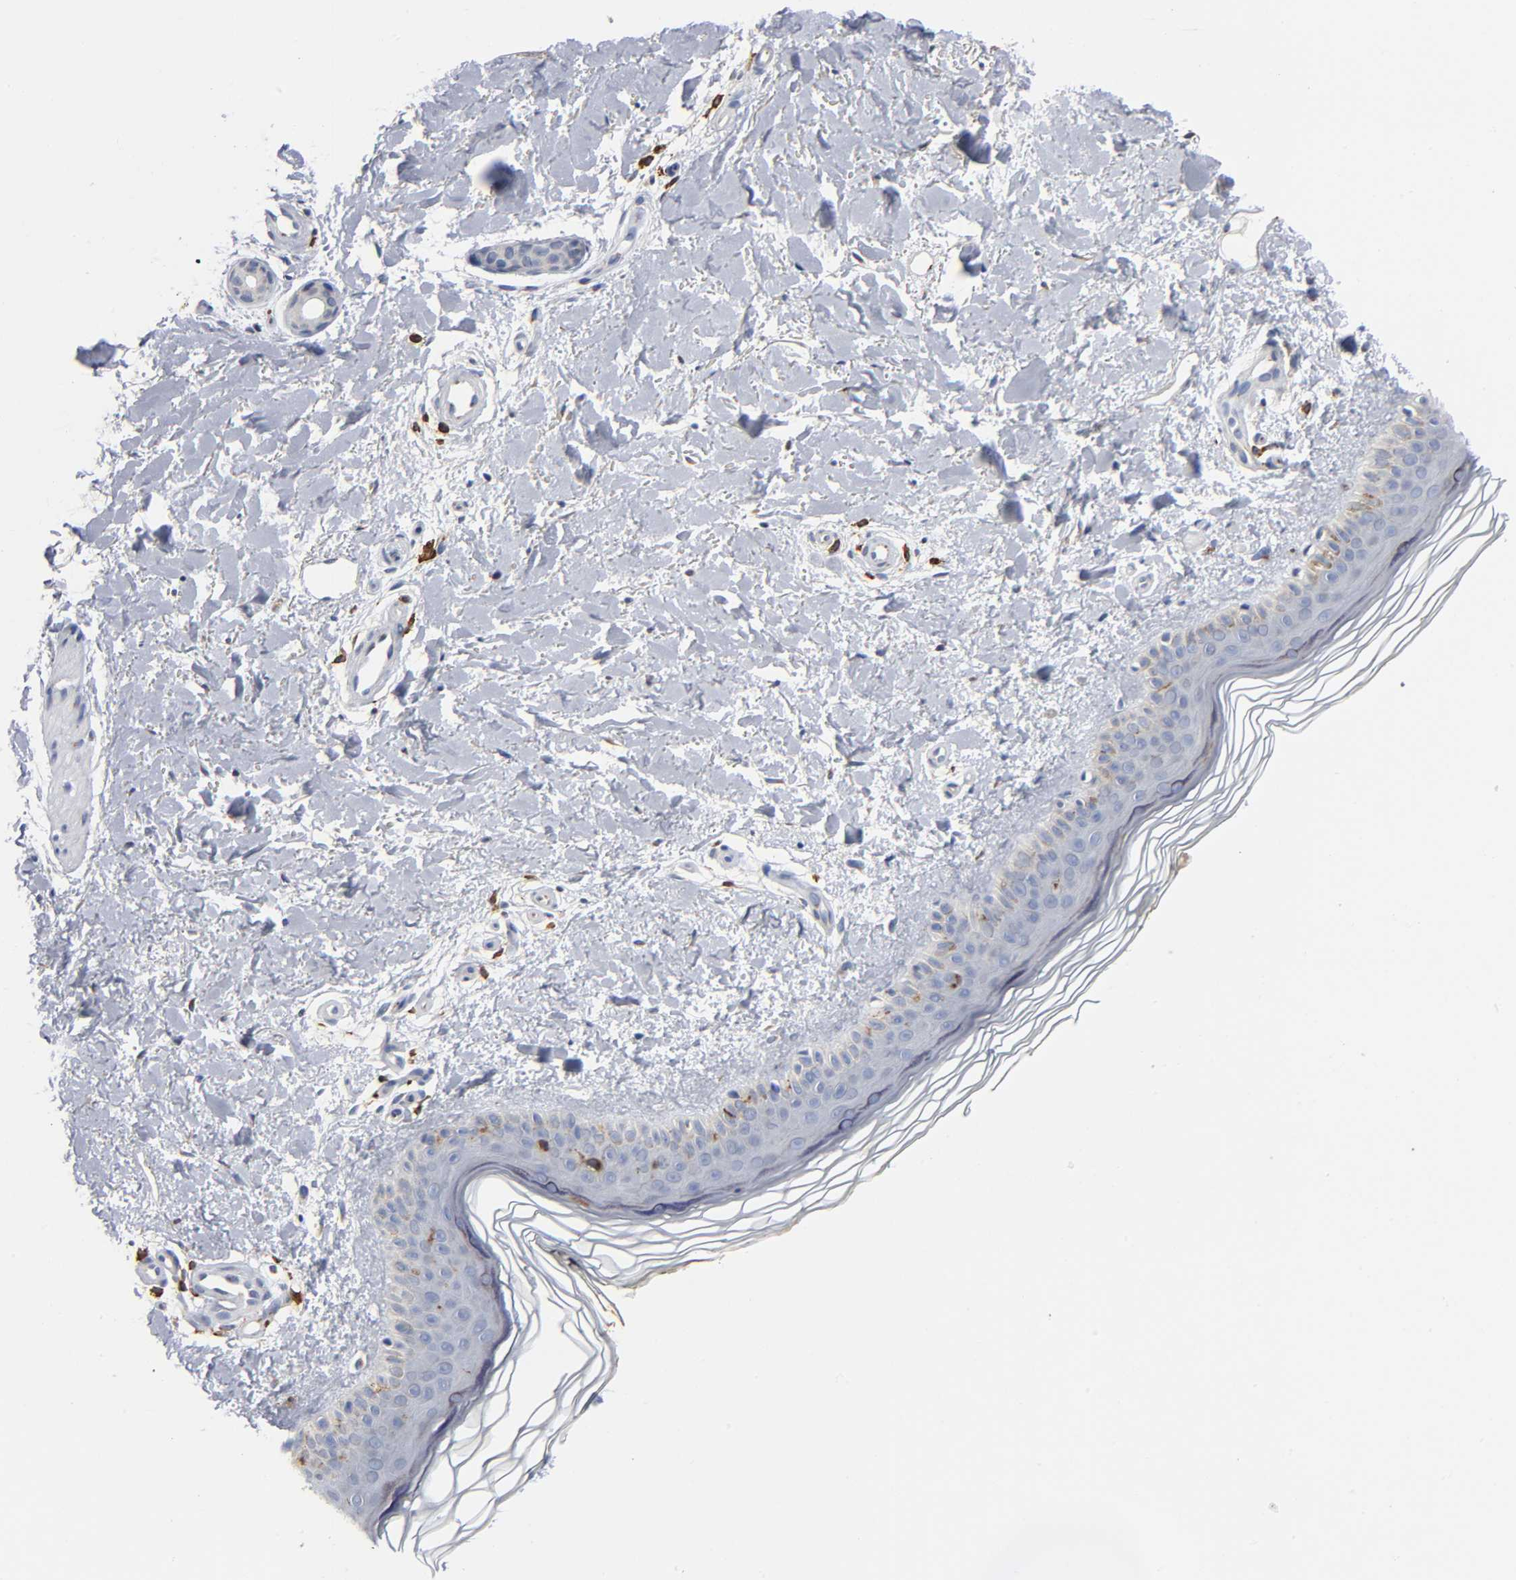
{"staining": {"intensity": "negative", "quantity": "none", "location": "none"}, "tissue": "skin", "cell_type": "Fibroblasts", "image_type": "normal", "snomed": [{"axis": "morphology", "description": "Normal tissue, NOS"}, {"axis": "topography", "description": "Skin"}], "caption": "DAB immunohistochemical staining of unremarkable human skin shows no significant expression in fibroblasts. (Brightfield microscopy of DAB (3,3'-diaminobenzidine) immunohistochemistry (IHC) at high magnification).", "gene": "CAPN10", "patient": {"sex": "female", "age": 19}}